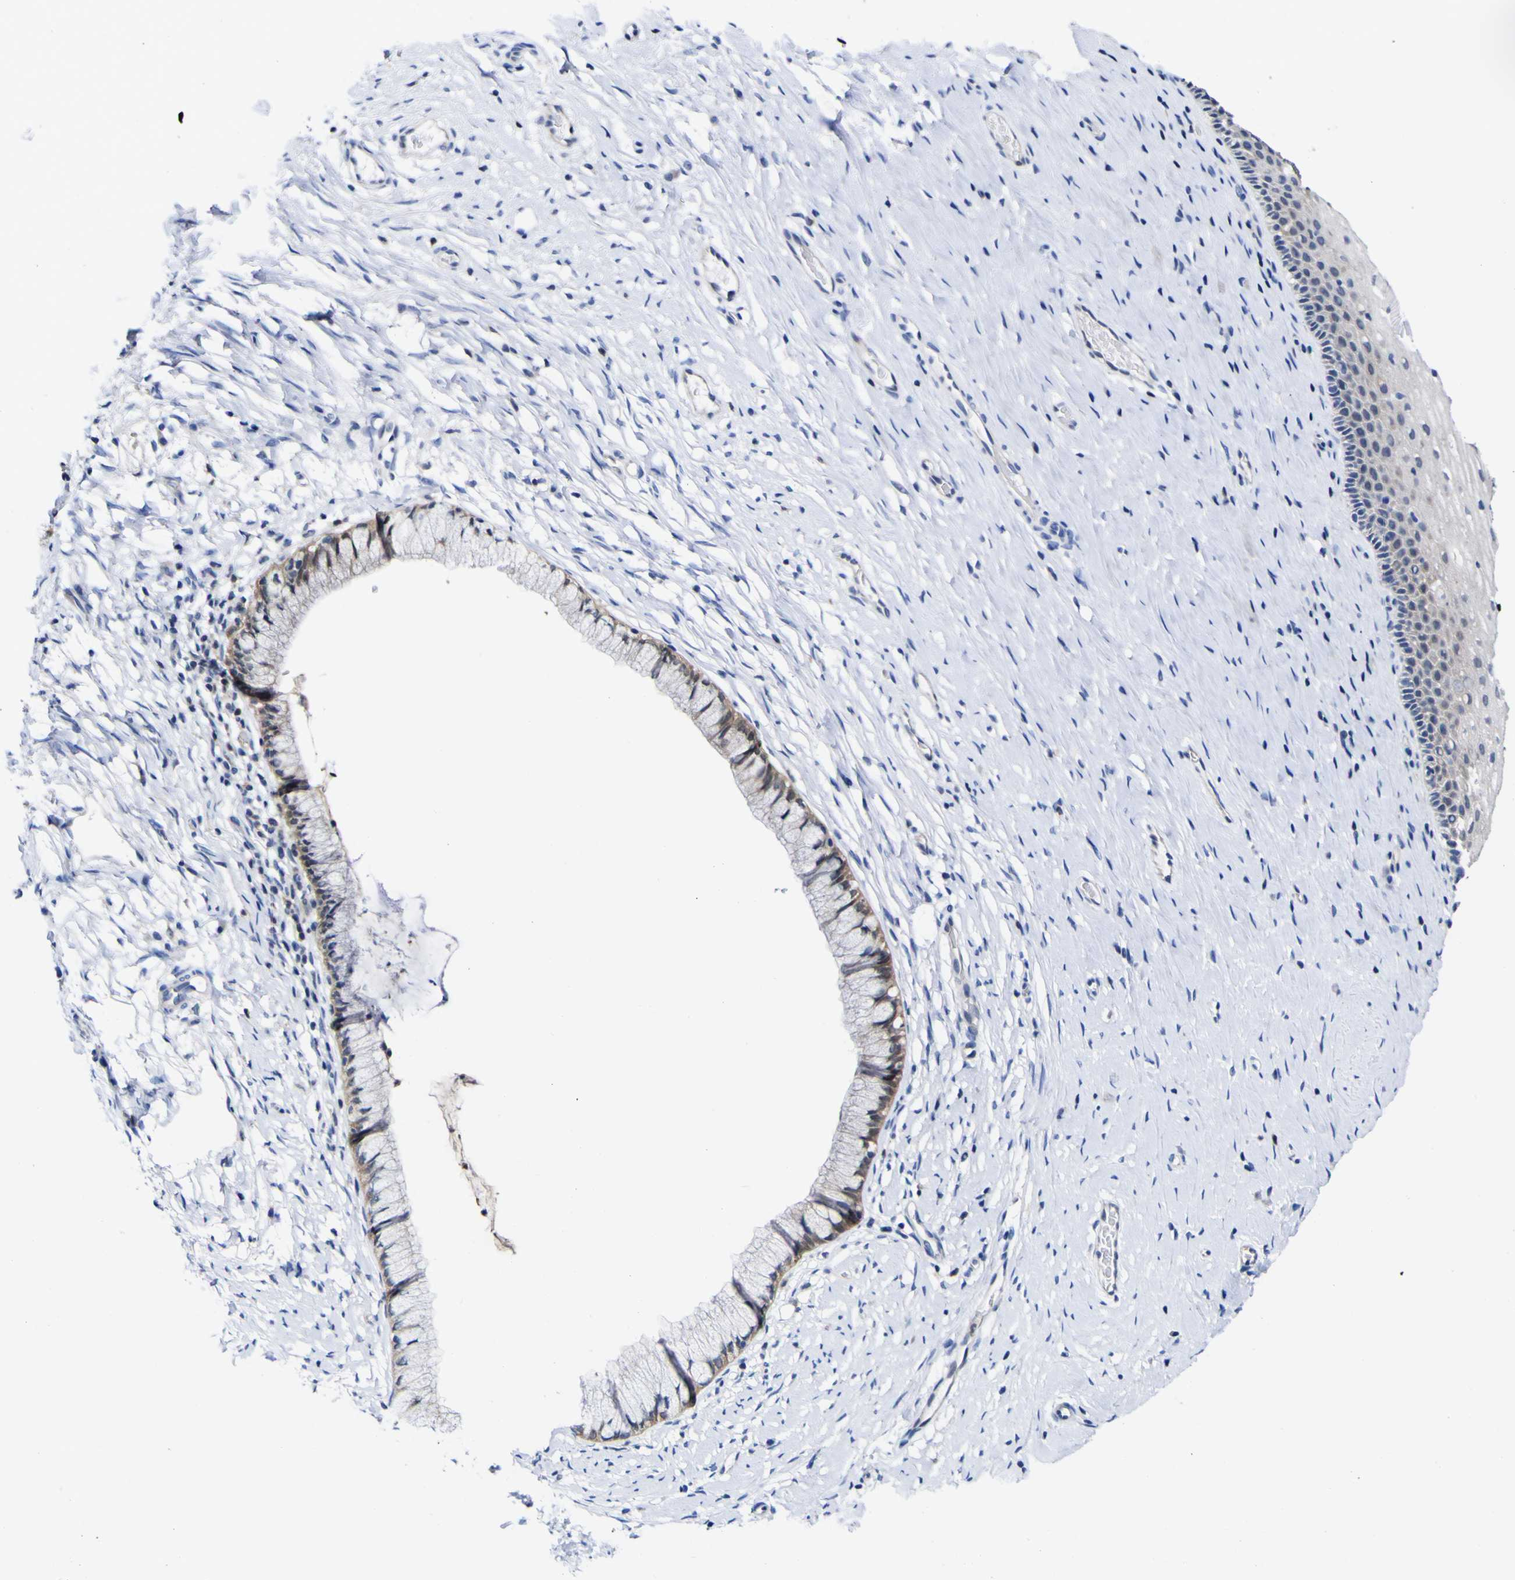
{"staining": {"intensity": "moderate", "quantity": ">75%", "location": "cytoplasmic/membranous"}, "tissue": "cervix", "cell_type": "Glandular cells", "image_type": "normal", "snomed": [{"axis": "morphology", "description": "Normal tissue, NOS"}, {"axis": "topography", "description": "Cervix"}], "caption": "High-power microscopy captured an immunohistochemistry (IHC) photomicrograph of benign cervix, revealing moderate cytoplasmic/membranous staining in about >75% of glandular cells.", "gene": "CASP6", "patient": {"sex": "female", "age": 39}}